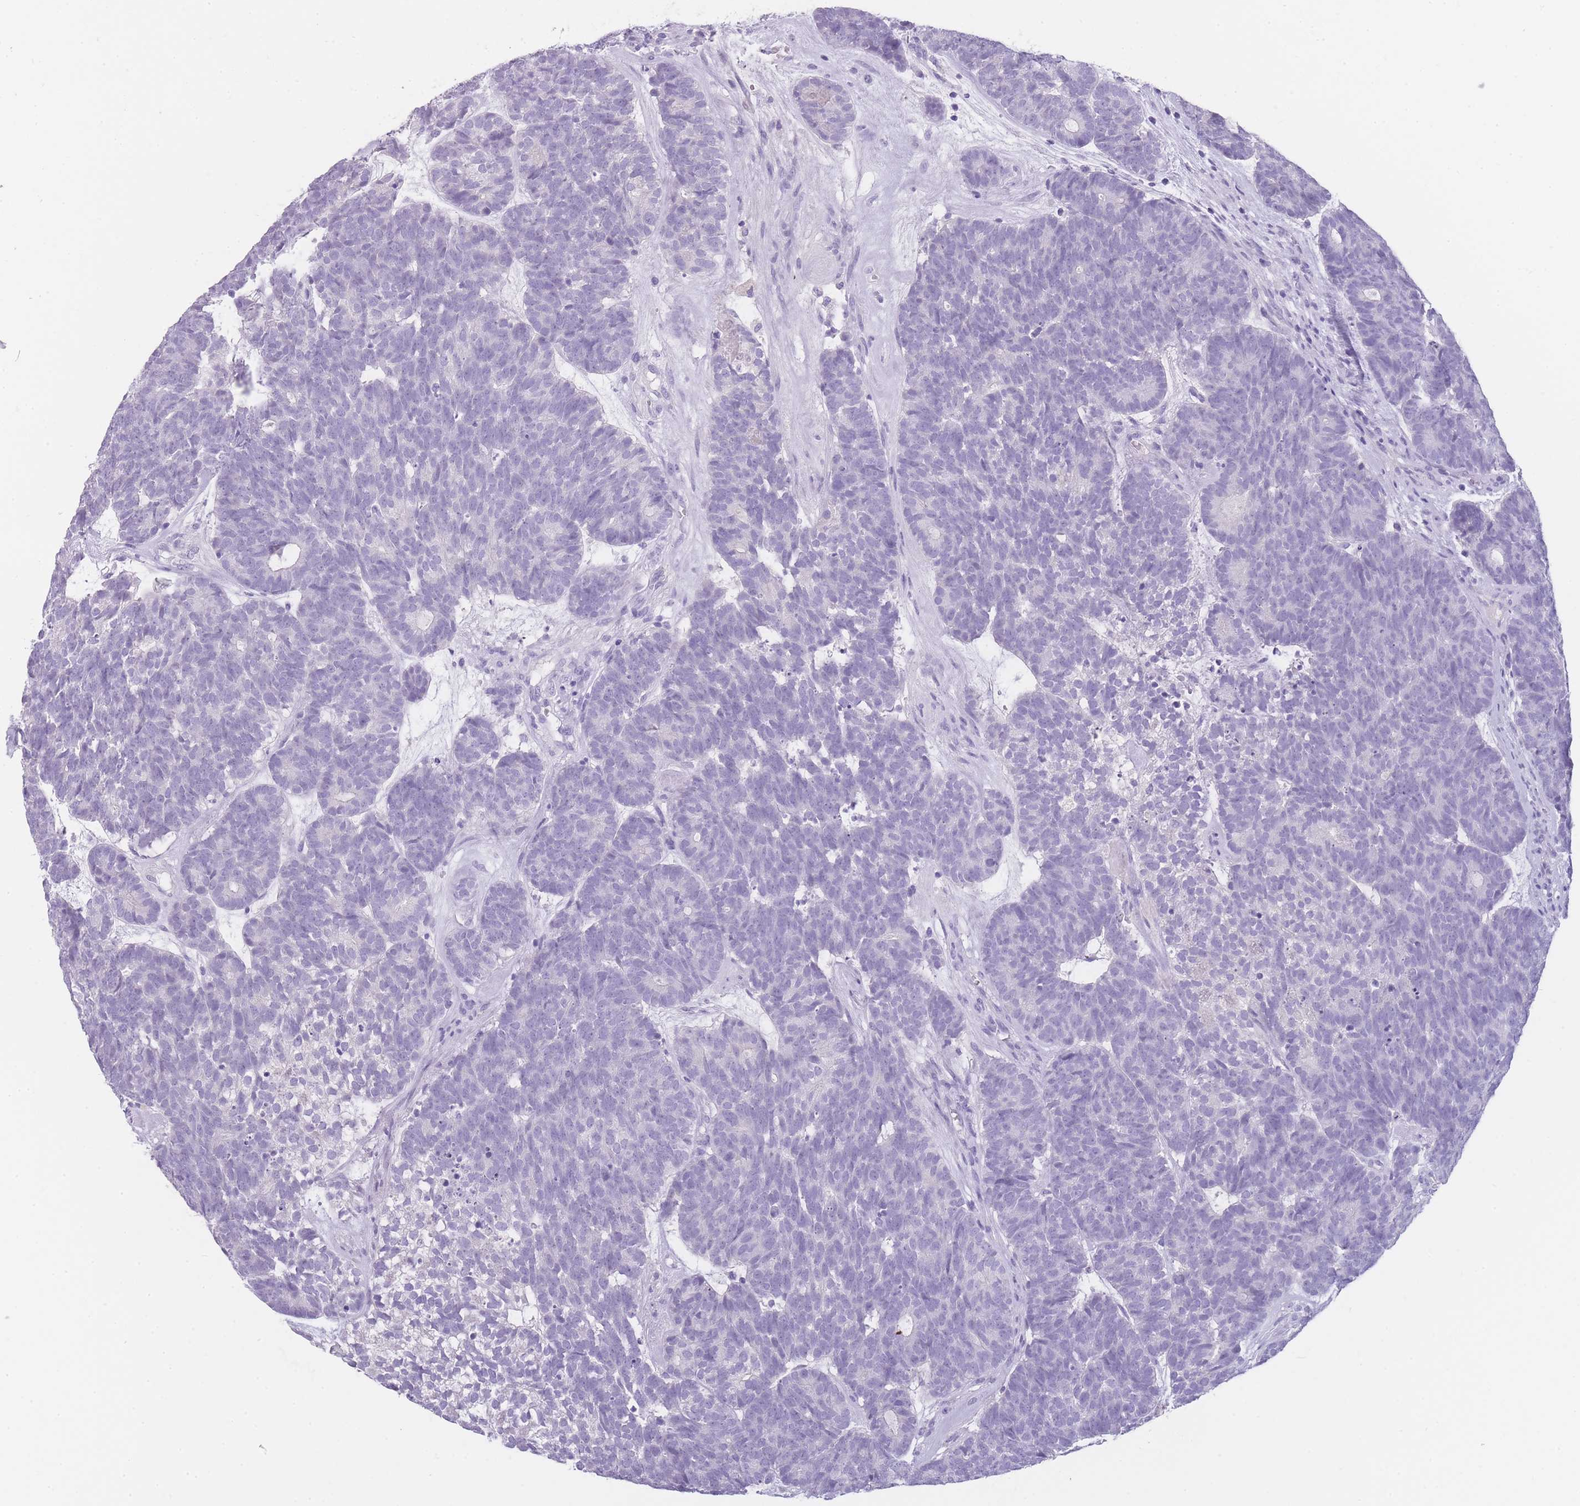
{"staining": {"intensity": "negative", "quantity": "none", "location": "none"}, "tissue": "head and neck cancer", "cell_type": "Tumor cells", "image_type": "cancer", "snomed": [{"axis": "morphology", "description": "Adenocarcinoma, NOS"}, {"axis": "topography", "description": "Head-Neck"}], "caption": "A photomicrograph of head and neck cancer (adenocarcinoma) stained for a protein exhibits no brown staining in tumor cells. The staining was performed using DAB (3,3'-diaminobenzidine) to visualize the protein expression in brown, while the nuclei were stained in blue with hematoxylin (Magnification: 20x).", "gene": "TCP11", "patient": {"sex": "female", "age": 81}}